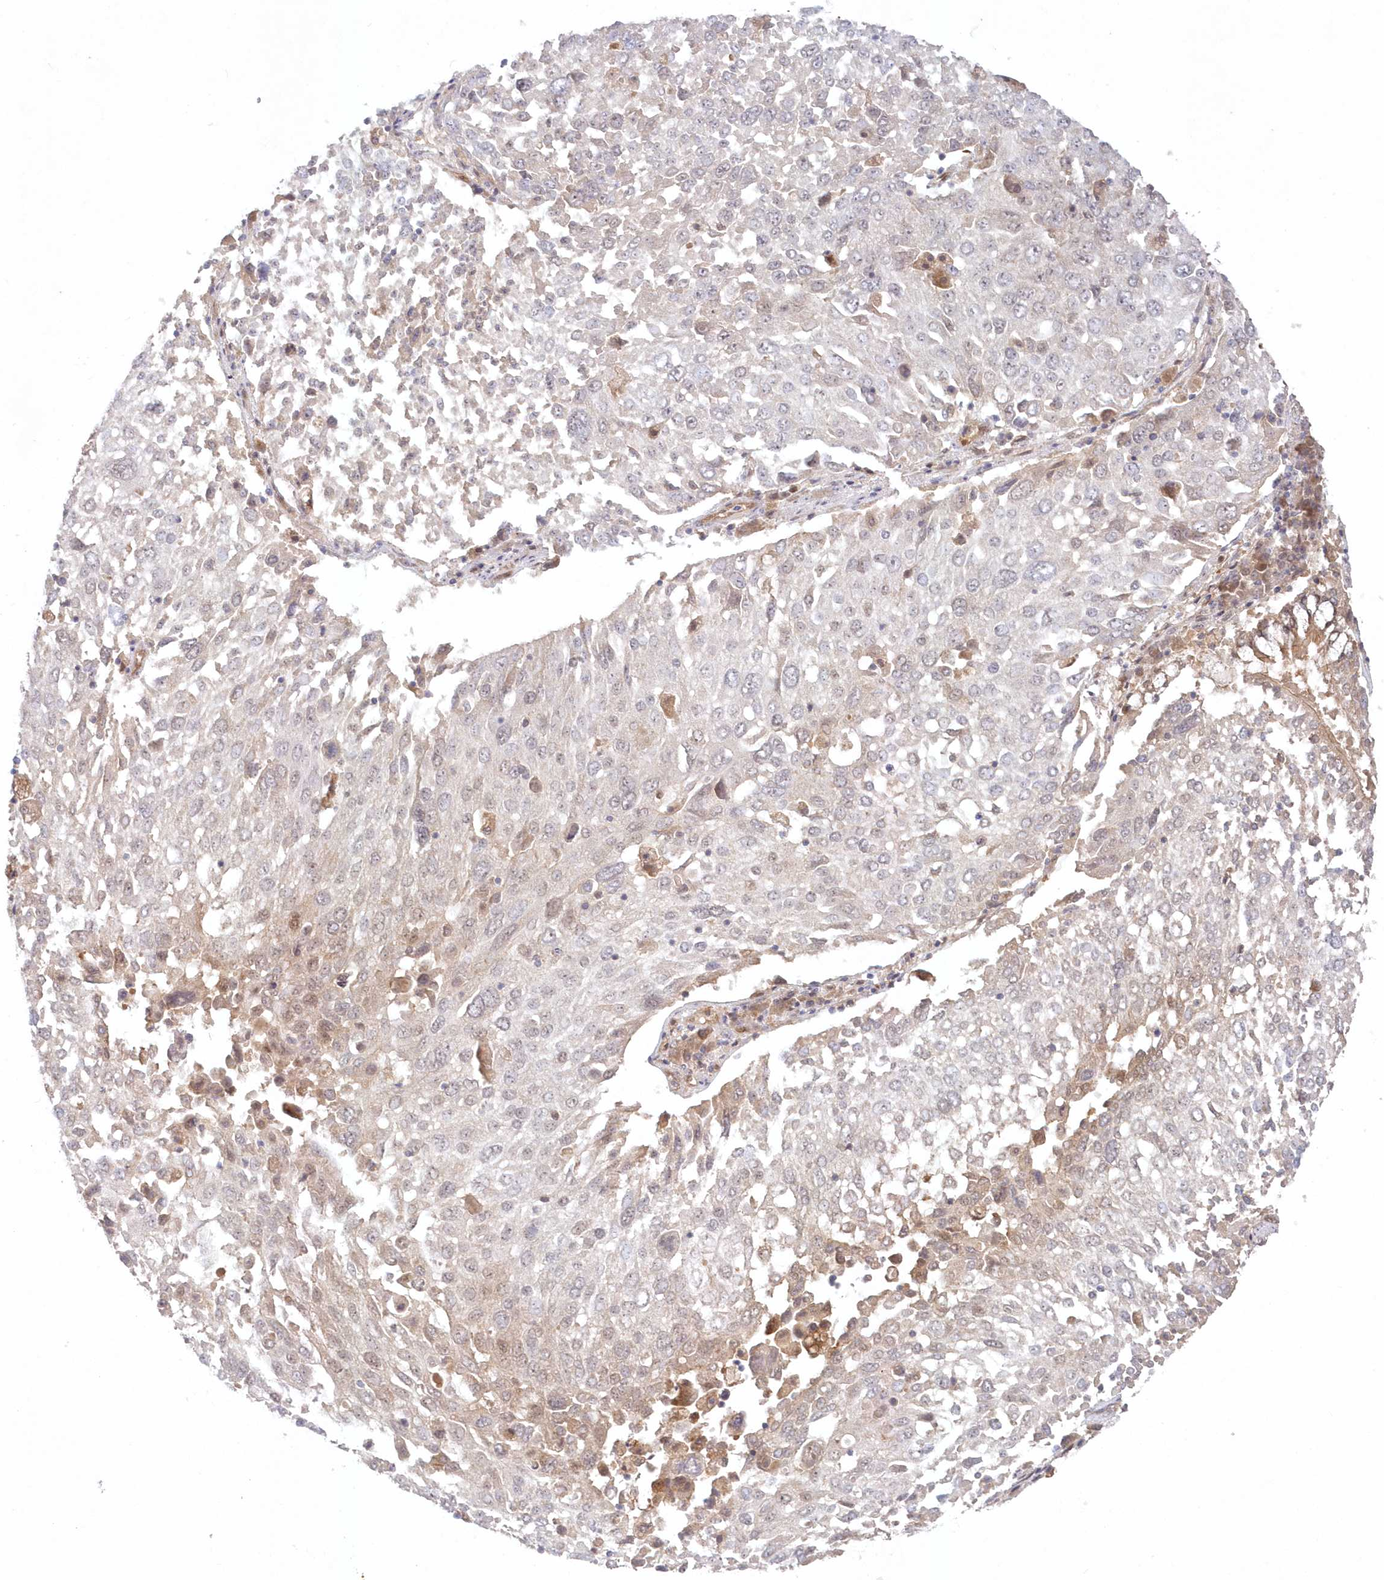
{"staining": {"intensity": "negative", "quantity": "none", "location": "none"}, "tissue": "lung cancer", "cell_type": "Tumor cells", "image_type": "cancer", "snomed": [{"axis": "morphology", "description": "Squamous cell carcinoma, NOS"}, {"axis": "topography", "description": "Lung"}], "caption": "Lung cancer stained for a protein using immunohistochemistry shows no positivity tumor cells.", "gene": "GBE1", "patient": {"sex": "male", "age": 65}}